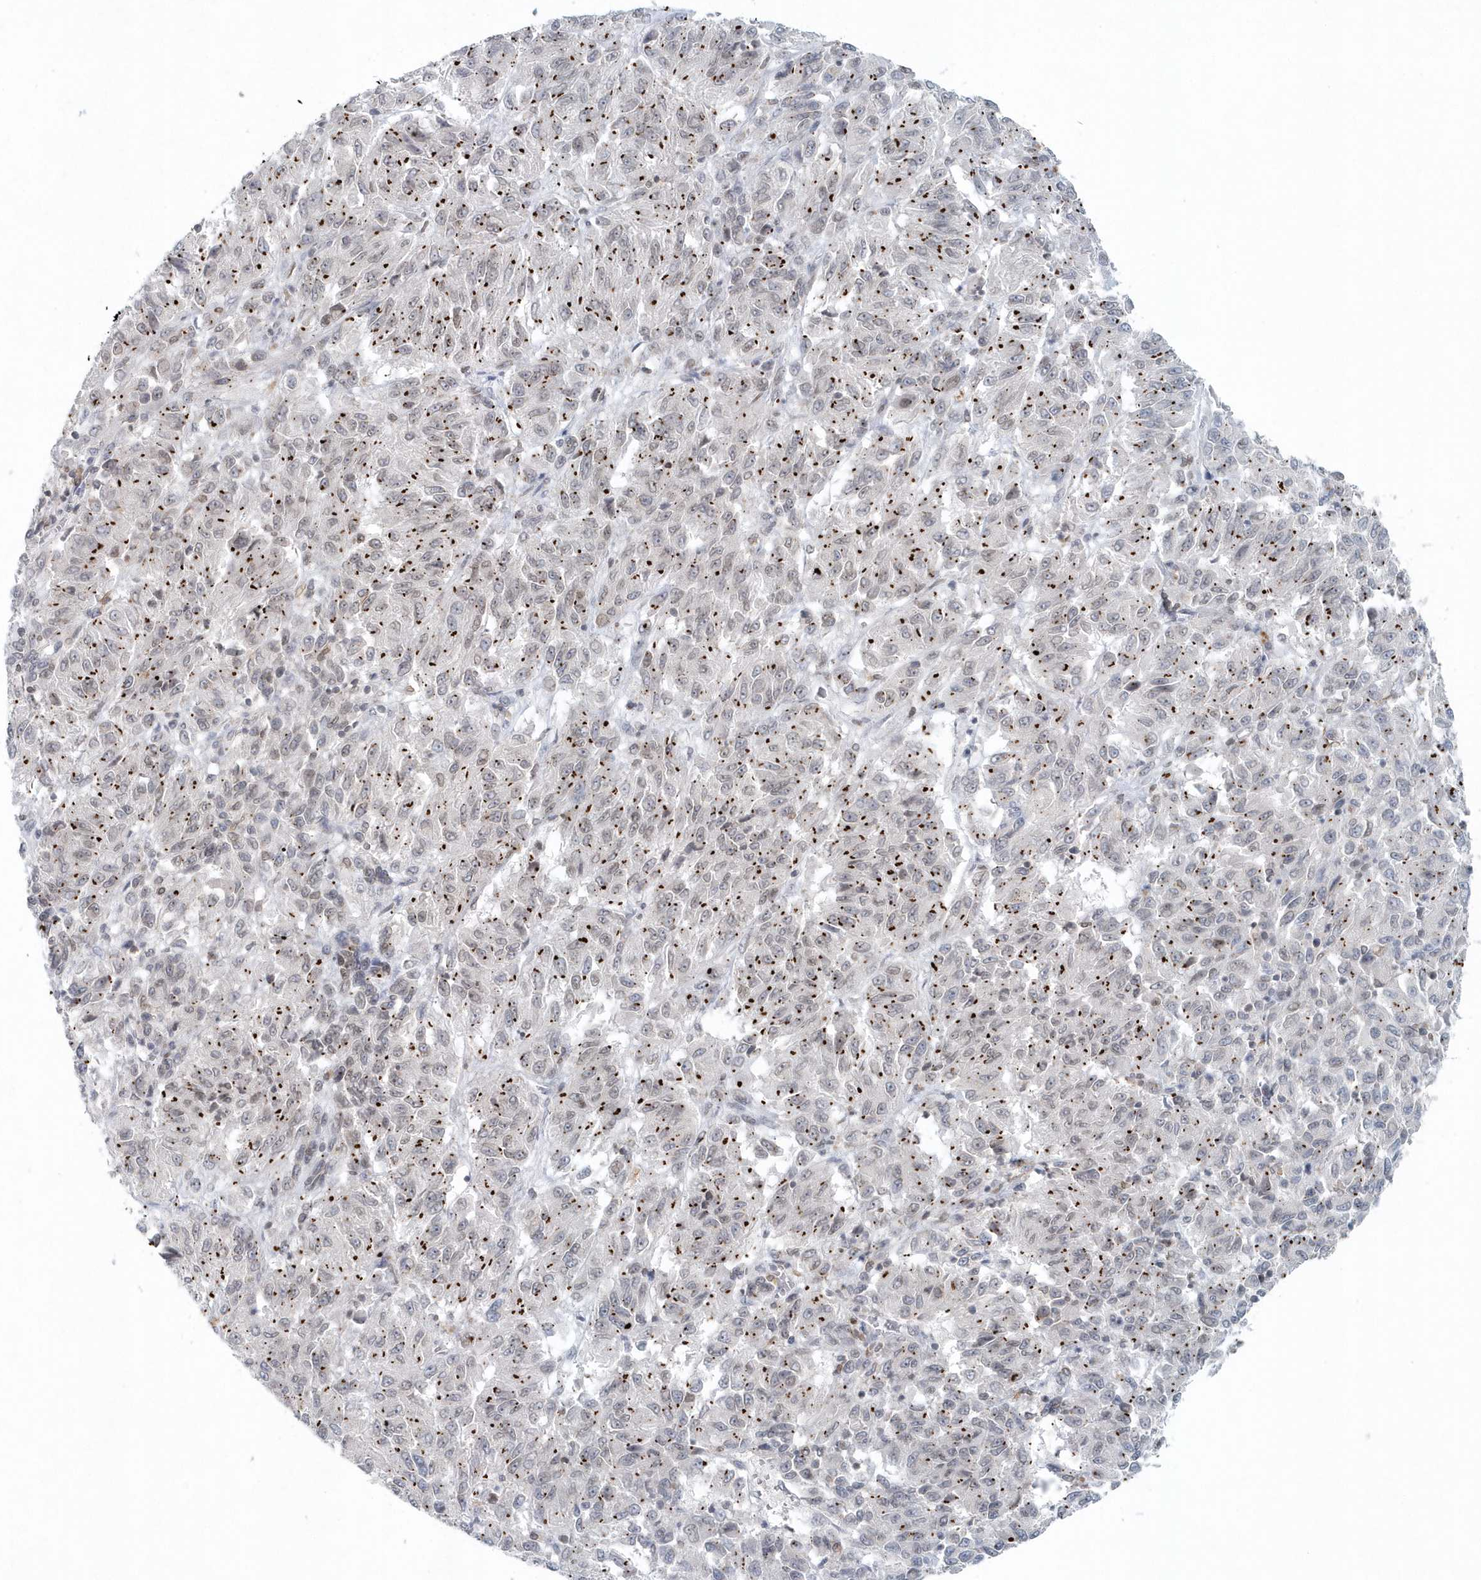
{"staining": {"intensity": "weak", "quantity": "<25%", "location": "cytoplasmic/membranous,nuclear"}, "tissue": "melanoma", "cell_type": "Tumor cells", "image_type": "cancer", "snomed": [{"axis": "morphology", "description": "Malignant melanoma, Metastatic site"}, {"axis": "topography", "description": "Lung"}], "caption": "Melanoma stained for a protein using immunohistochemistry (IHC) shows no expression tumor cells.", "gene": "NUP54", "patient": {"sex": "male", "age": 64}}